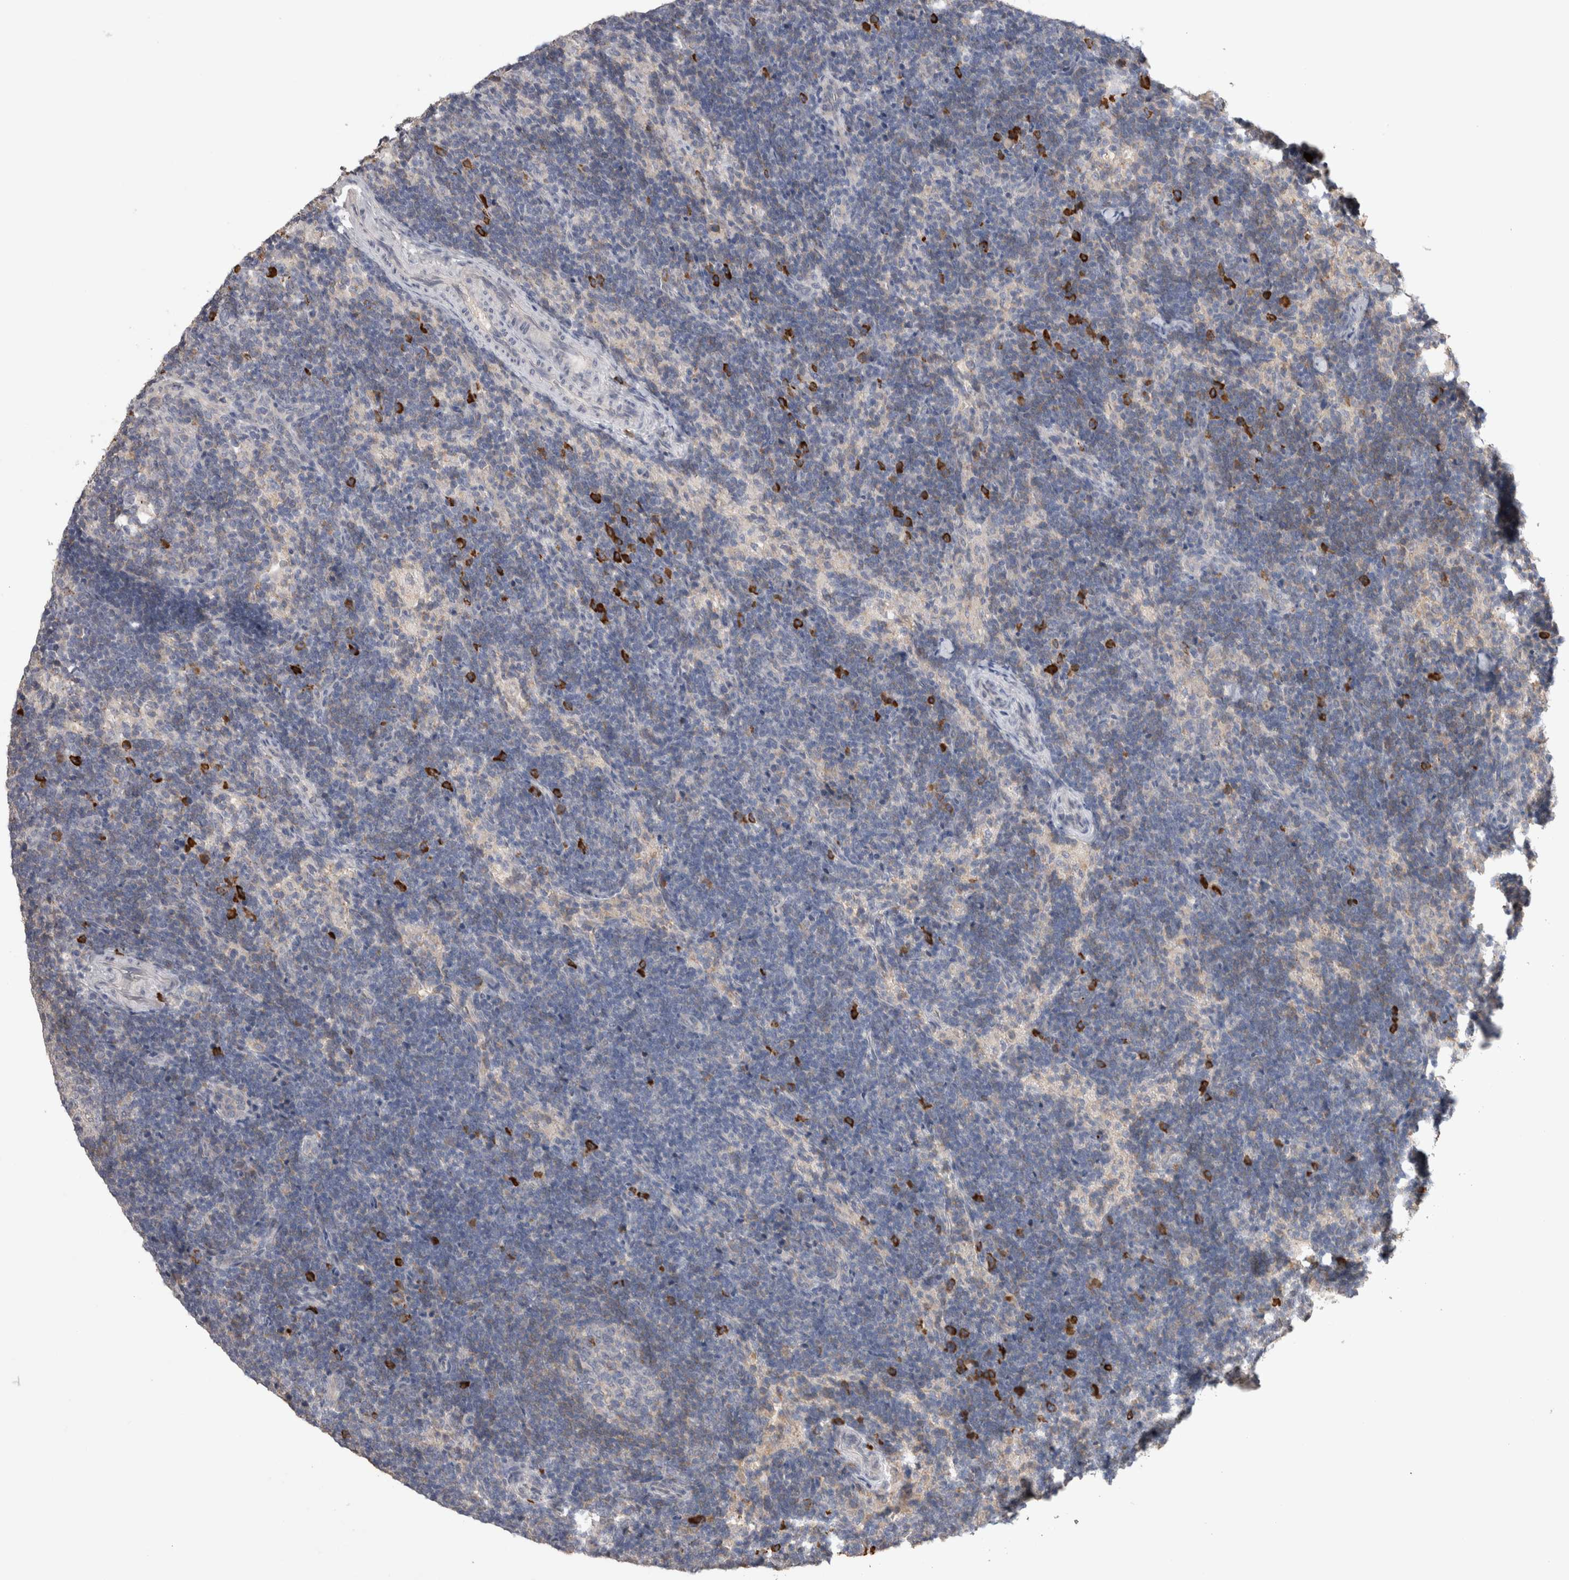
{"staining": {"intensity": "negative", "quantity": "none", "location": "none"}, "tissue": "lymph node", "cell_type": "Germinal center cells", "image_type": "normal", "snomed": [{"axis": "morphology", "description": "Normal tissue, NOS"}, {"axis": "topography", "description": "Lymph node"}], "caption": "High magnification brightfield microscopy of normal lymph node stained with DAB (3,3'-diaminobenzidine) (brown) and counterstained with hematoxylin (blue): germinal center cells show no significant expression. Nuclei are stained in blue.", "gene": "PPP3CC", "patient": {"sex": "female", "age": 22}}